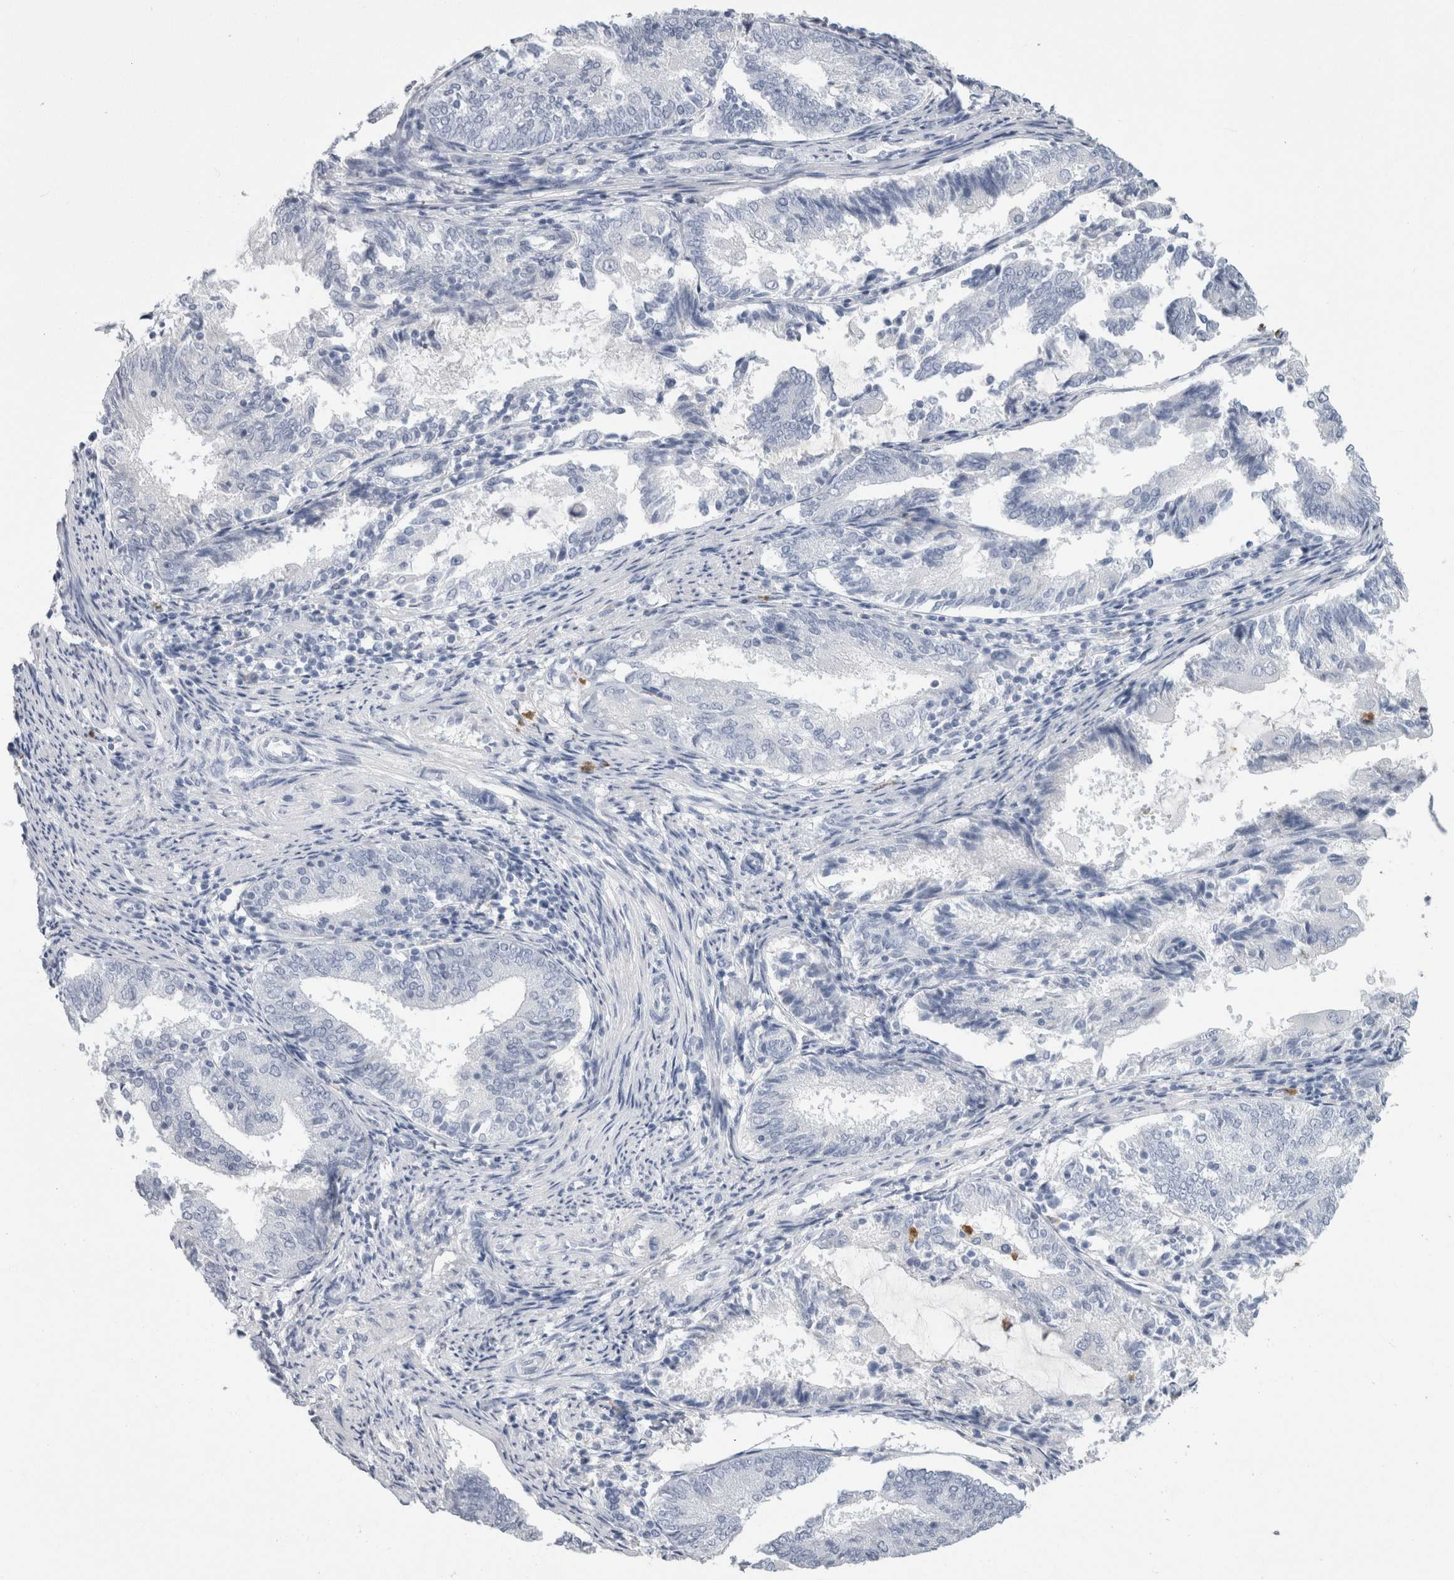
{"staining": {"intensity": "negative", "quantity": "none", "location": "none"}, "tissue": "endometrial cancer", "cell_type": "Tumor cells", "image_type": "cancer", "snomed": [{"axis": "morphology", "description": "Adenocarcinoma, NOS"}, {"axis": "topography", "description": "Endometrium"}], "caption": "Immunohistochemistry photomicrograph of neoplastic tissue: human adenocarcinoma (endometrial) stained with DAB (3,3'-diaminobenzidine) shows no significant protein expression in tumor cells. Nuclei are stained in blue.", "gene": "S100A12", "patient": {"sex": "female", "age": 81}}